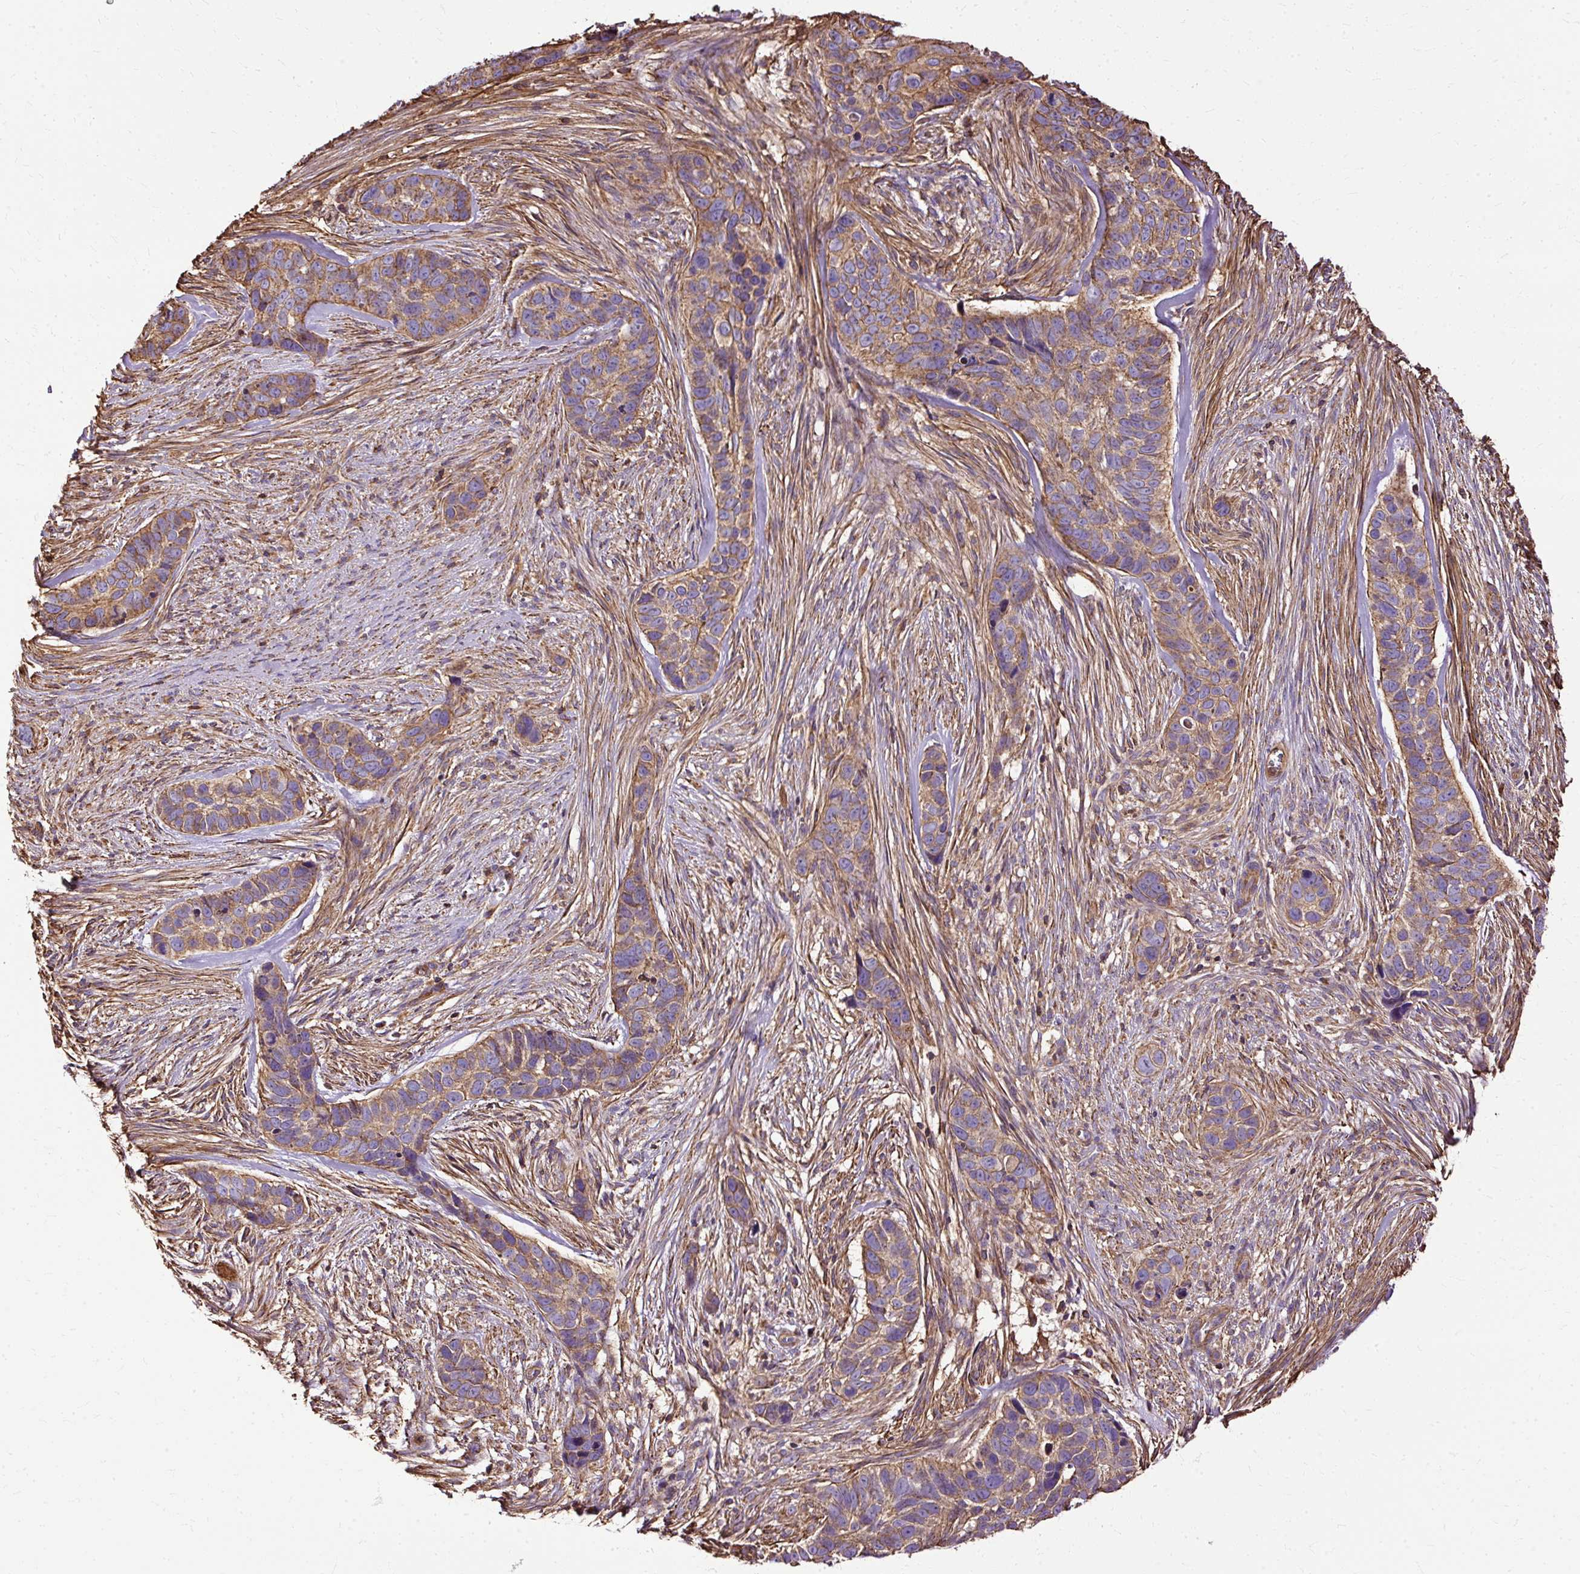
{"staining": {"intensity": "moderate", "quantity": ">75%", "location": "cytoplasmic/membranous"}, "tissue": "skin cancer", "cell_type": "Tumor cells", "image_type": "cancer", "snomed": [{"axis": "morphology", "description": "Basal cell carcinoma"}, {"axis": "topography", "description": "Skin"}], "caption": "Skin basal cell carcinoma stained for a protein shows moderate cytoplasmic/membranous positivity in tumor cells. Immunohistochemistry stains the protein of interest in brown and the nuclei are stained blue.", "gene": "KLHL11", "patient": {"sex": "female", "age": 82}}